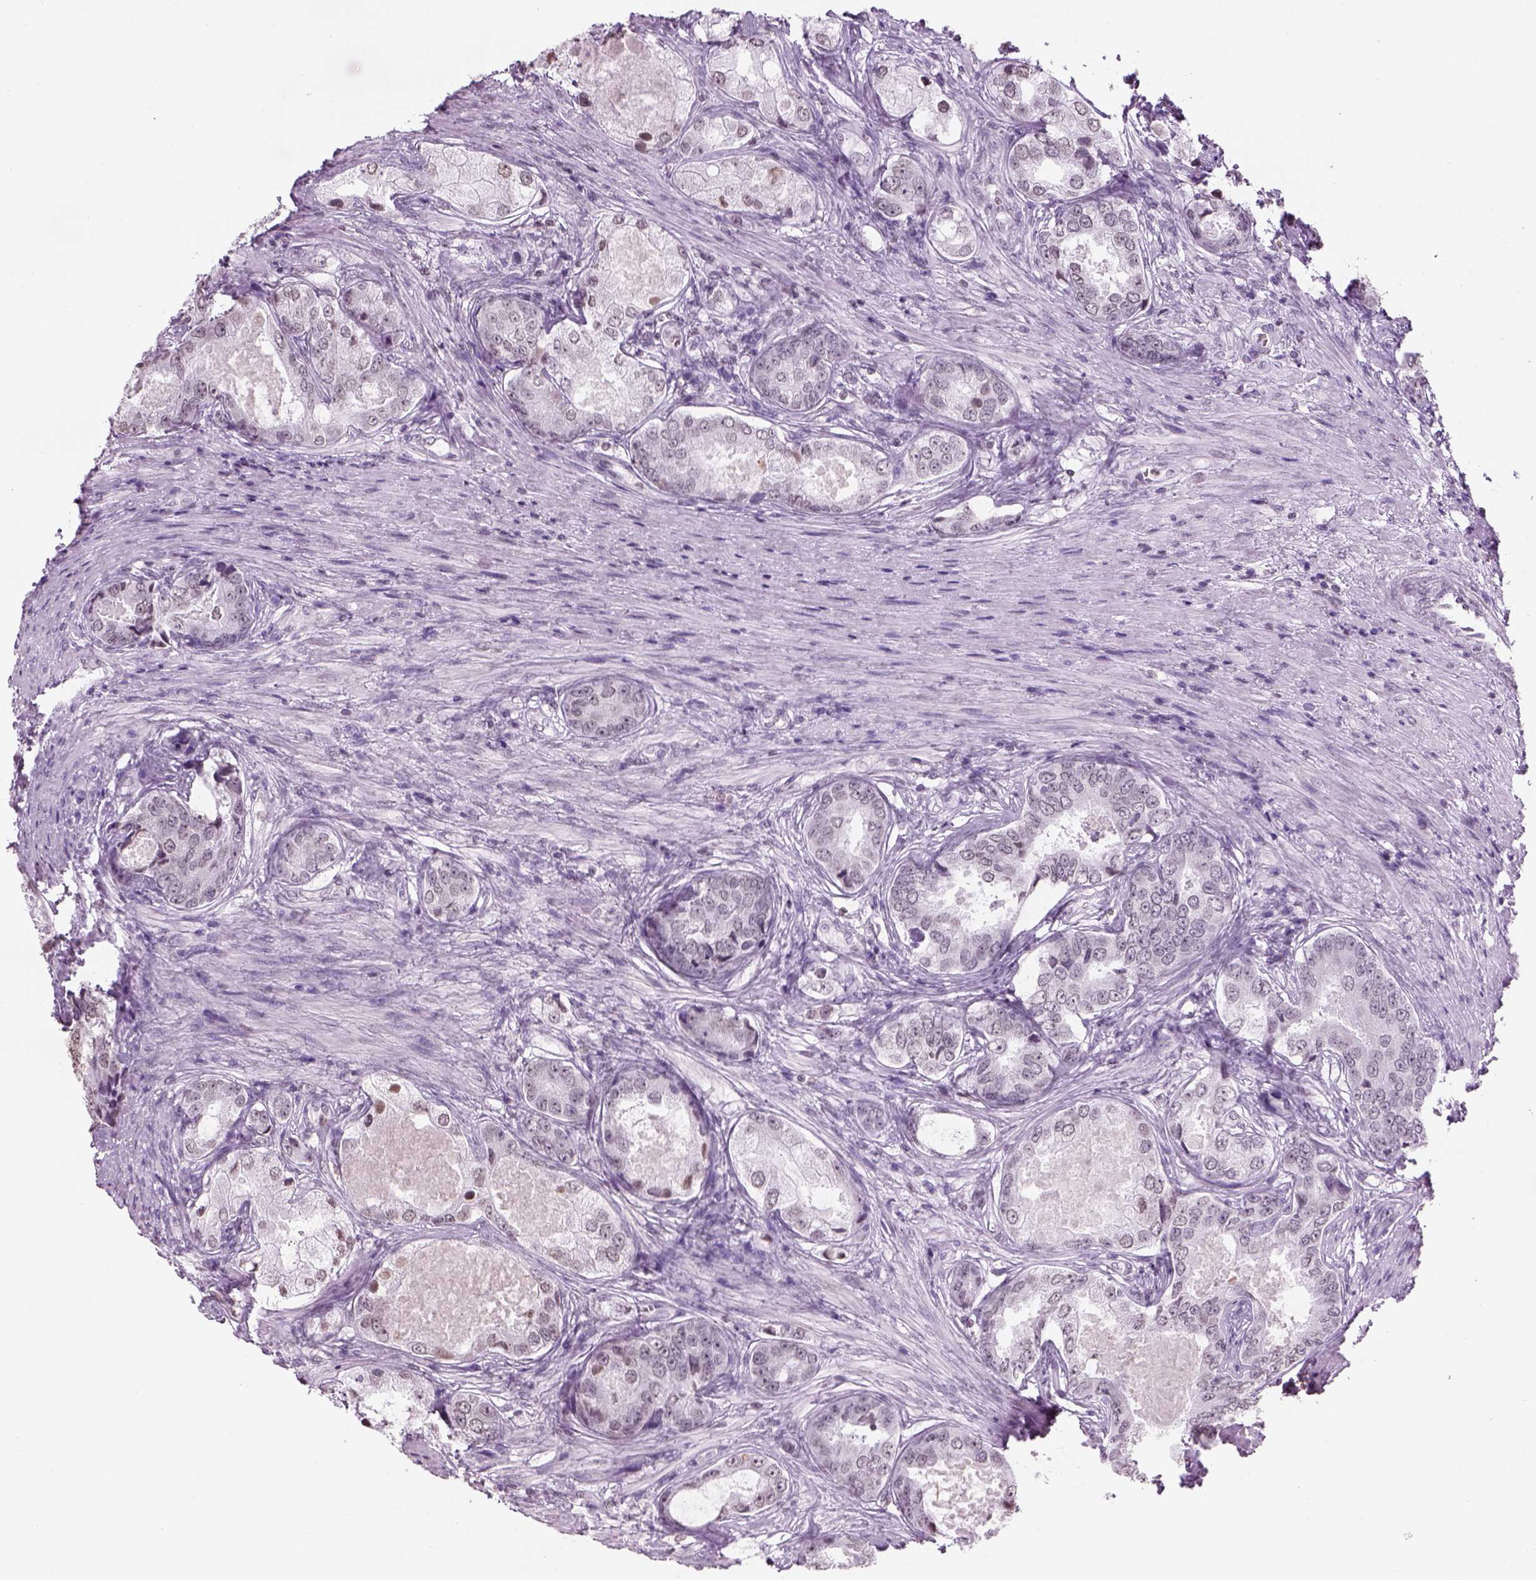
{"staining": {"intensity": "weak", "quantity": "<25%", "location": "nuclear"}, "tissue": "prostate cancer", "cell_type": "Tumor cells", "image_type": "cancer", "snomed": [{"axis": "morphology", "description": "Adenocarcinoma, Low grade"}, {"axis": "topography", "description": "Prostate"}], "caption": "This is an immunohistochemistry histopathology image of adenocarcinoma (low-grade) (prostate). There is no positivity in tumor cells.", "gene": "BARHL1", "patient": {"sex": "male", "age": 68}}